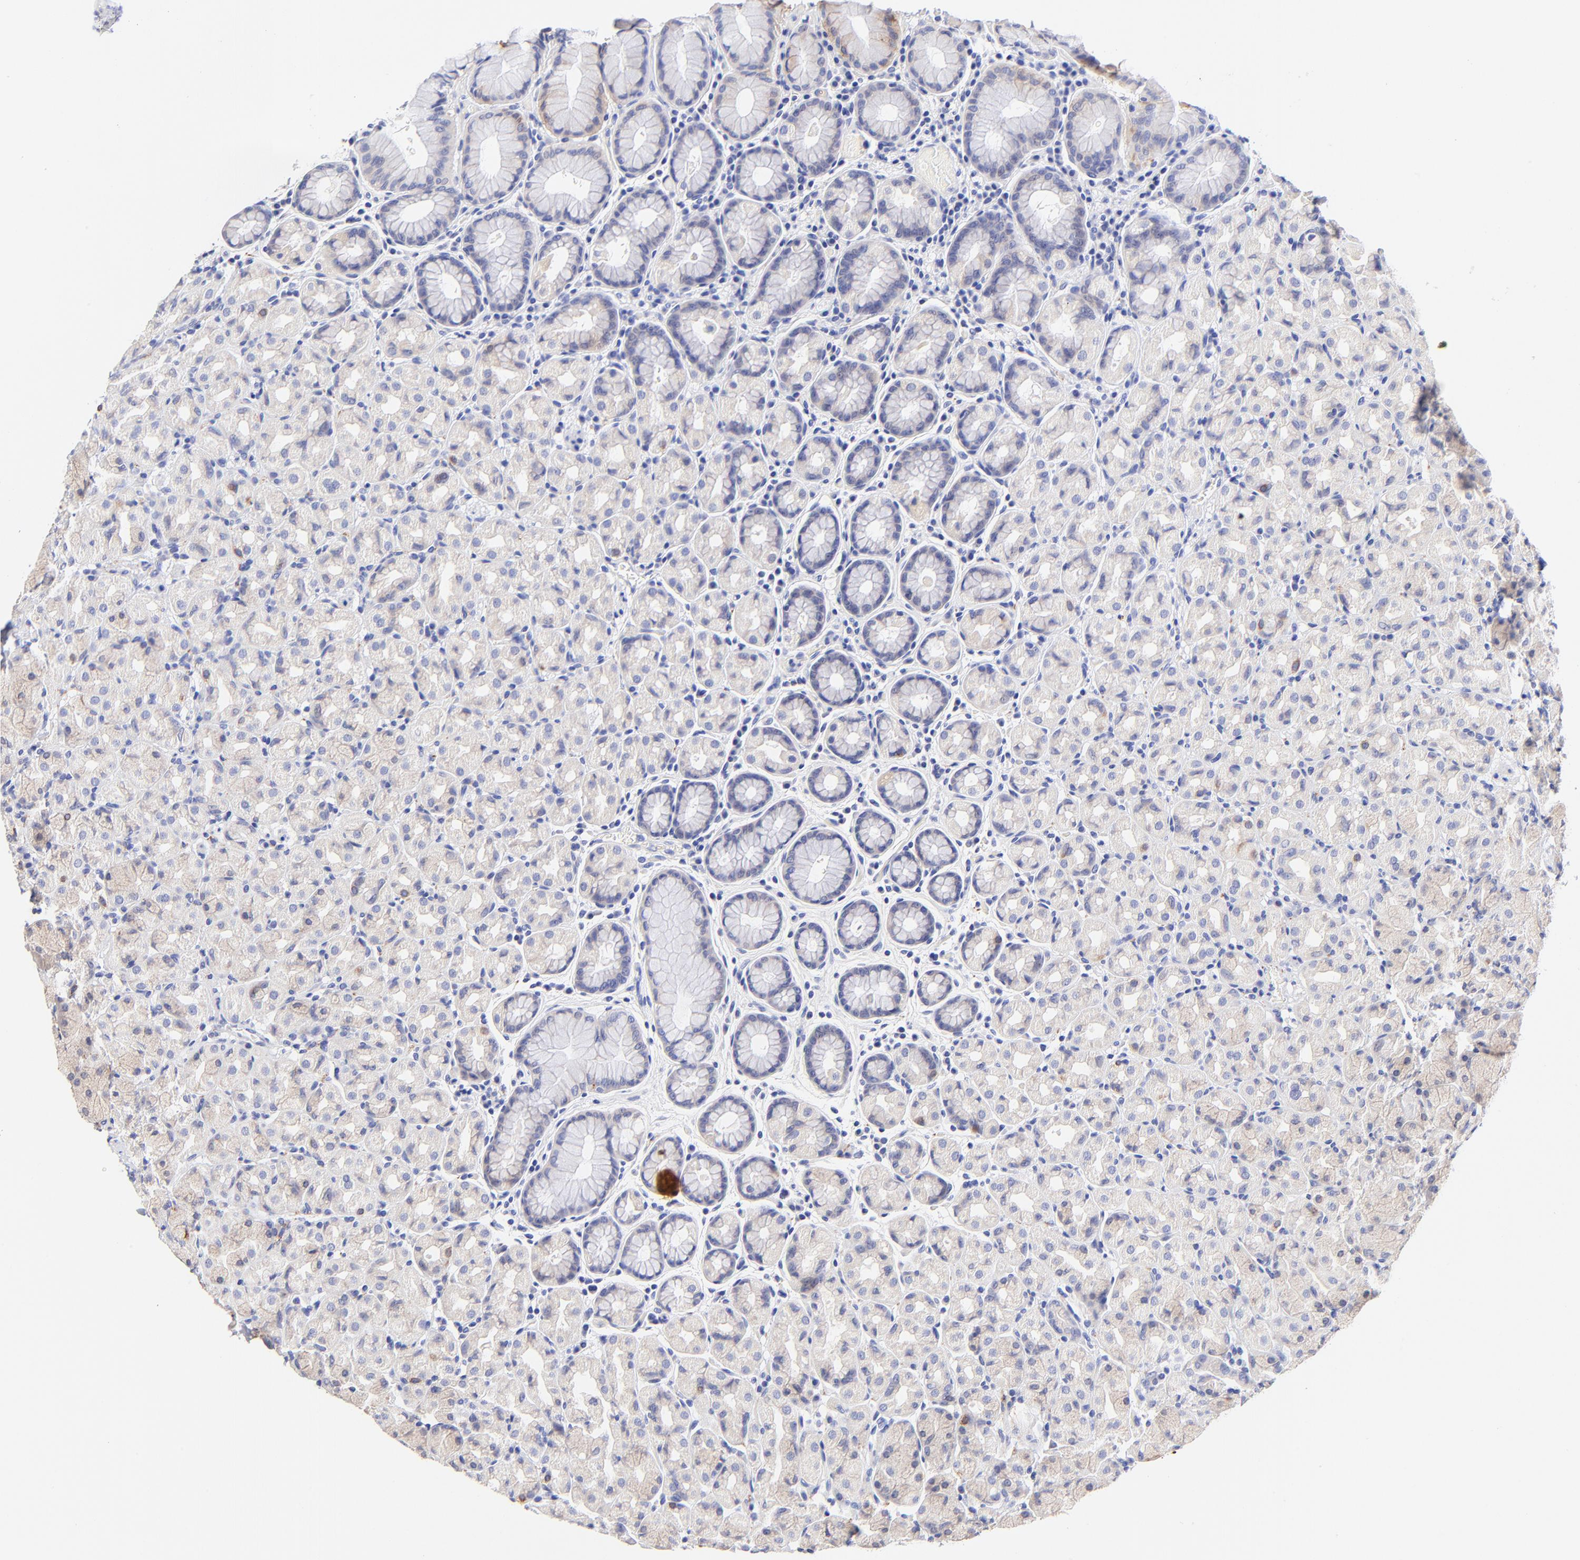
{"staining": {"intensity": "moderate", "quantity": "25%-75%", "location": "cytoplasmic/membranous"}, "tissue": "stomach", "cell_type": "Glandular cells", "image_type": "normal", "snomed": [{"axis": "morphology", "description": "Normal tissue, NOS"}, {"axis": "topography", "description": "Stomach, lower"}], "caption": "Immunohistochemical staining of benign stomach reveals medium levels of moderate cytoplasmic/membranous positivity in about 25%-75% of glandular cells. (Stains: DAB (3,3'-diaminobenzidine) in brown, nuclei in blue, Microscopy: brightfield microscopy at high magnification).", "gene": "RAB3A", "patient": {"sex": "male", "age": 56}}